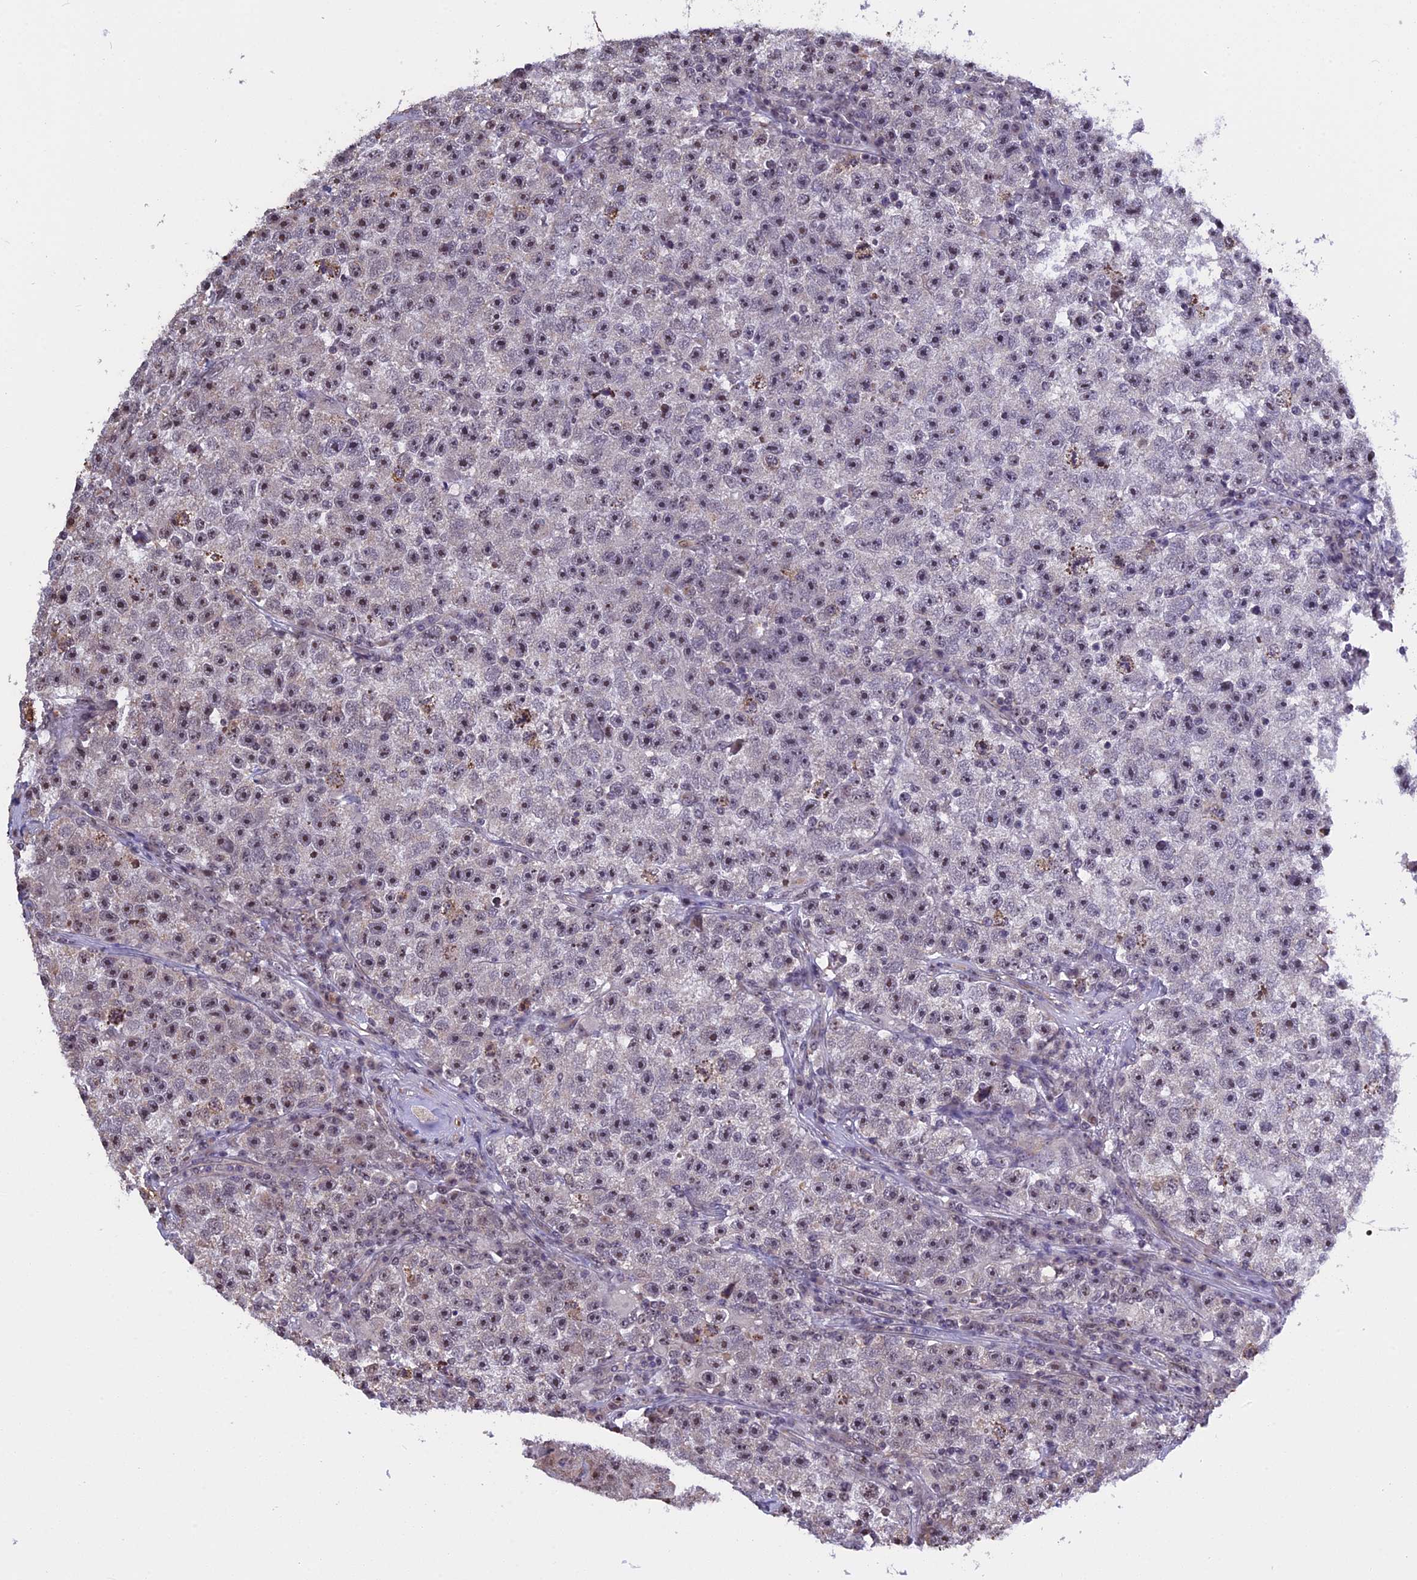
{"staining": {"intensity": "negative", "quantity": "none", "location": "none"}, "tissue": "testis cancer", "cell_type": "Tumor cells", "image_type": "cancer", "snomed": [{"axis": "morphology", "description": "Seminoma, NOS"}, {"axis": "topography", "description": "Testis"}], "caption": "There is no significant staining in tumor cells of testis cancer.", "gene": "MGA", "patient": {"sex": "male", "age": 22}}